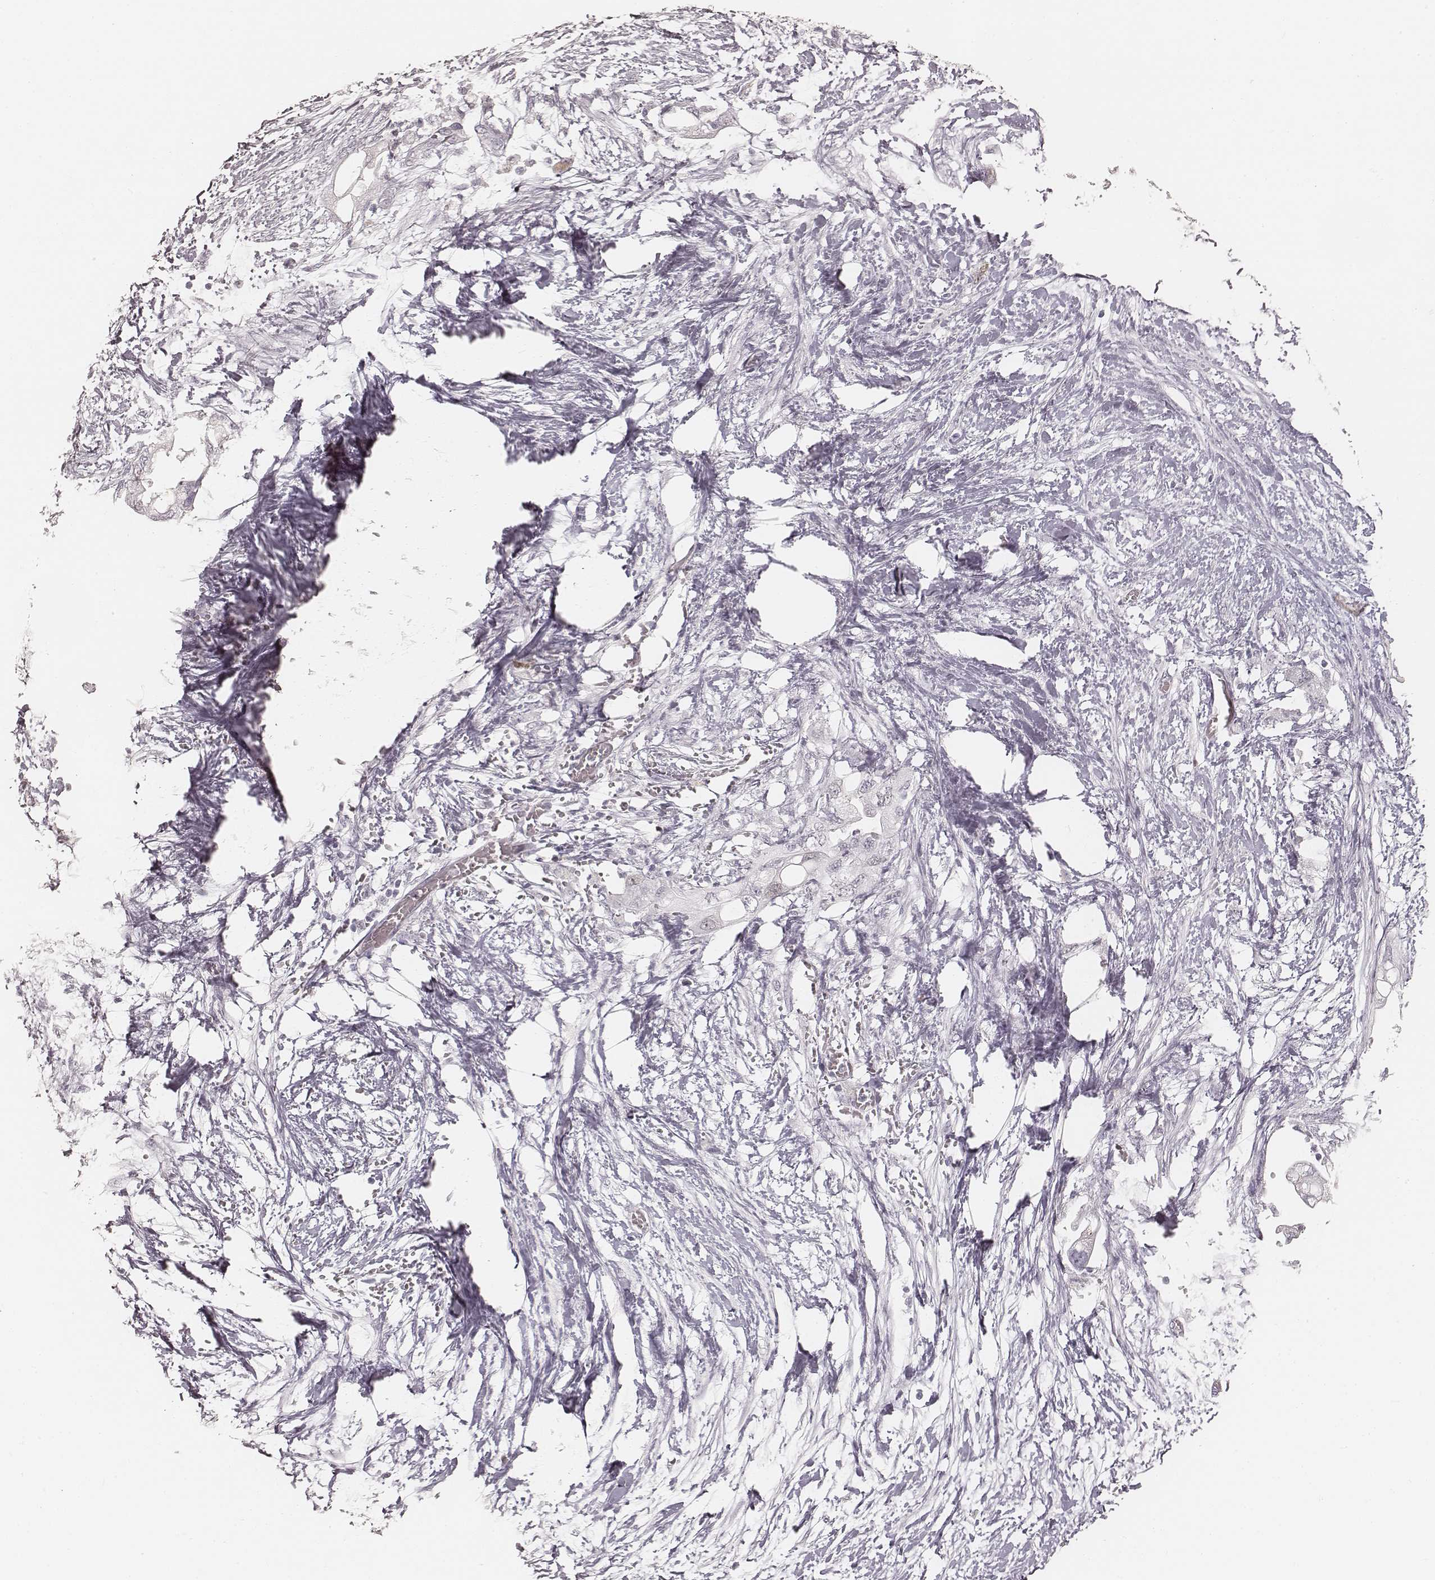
{"staining": {"intensity": "negative", "quantity": "none", "location": "none"}, "tissue": "pancreatic cancer", "cell_type": "Tumor cells", "image_type": "cancer", "snomed": [{"axis": "morphology", "description": "Adenocarcinoma, NOS"}, {"axis": "topography", "description": "Pancreas"}], "caption": "Tumor cells are negative for protein expression in human pancreatic adenocarcinoma. (DAB IHC with hematoxylin counter stain).", "gene": "TEX37", "patient": {"sex": "female", "age": 72}}